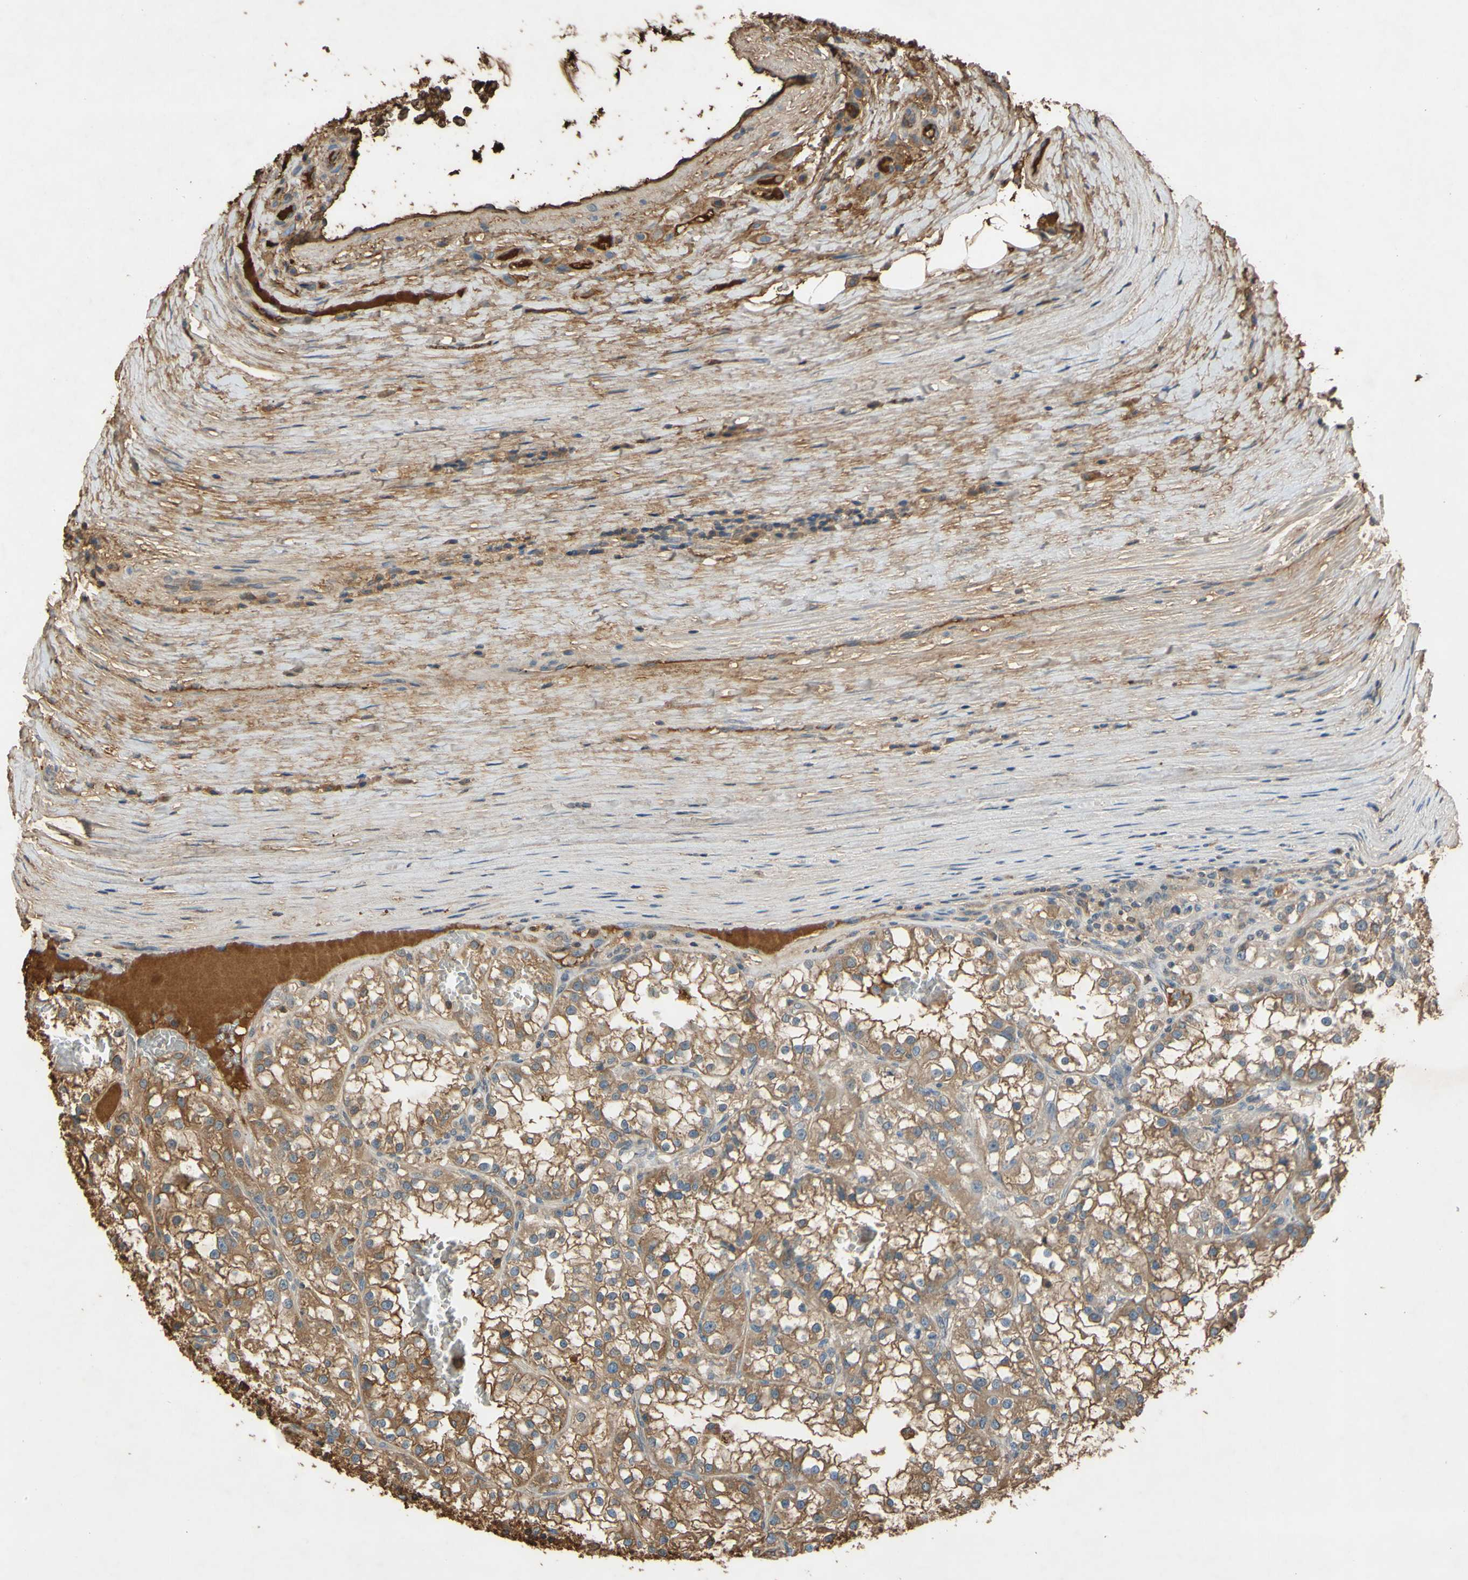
{"staining": {"intensity": "moderate", "quantity": ">75%", "location": "cytoplasmic/membranous"}, "tissue": "renal cancer", "cell_type": "Tumor cells", "image_type": "cancer", "snomed": [{"axis": "morphology", "description": "Adenocarcinoma, NOS"}, {"axis": "topography", "description": "Kidney"}], "caption": "Renal cancer (adenocarcinoma) stained with IHC reveals moderate cytoplasmic/membranous staining in approximately >75% of tumor cells. (brown staining indicates protein expression, while blue staining denotes nuclei).", "gene": "TIMP2", "patient": {"sex": "female", "age": 52}}